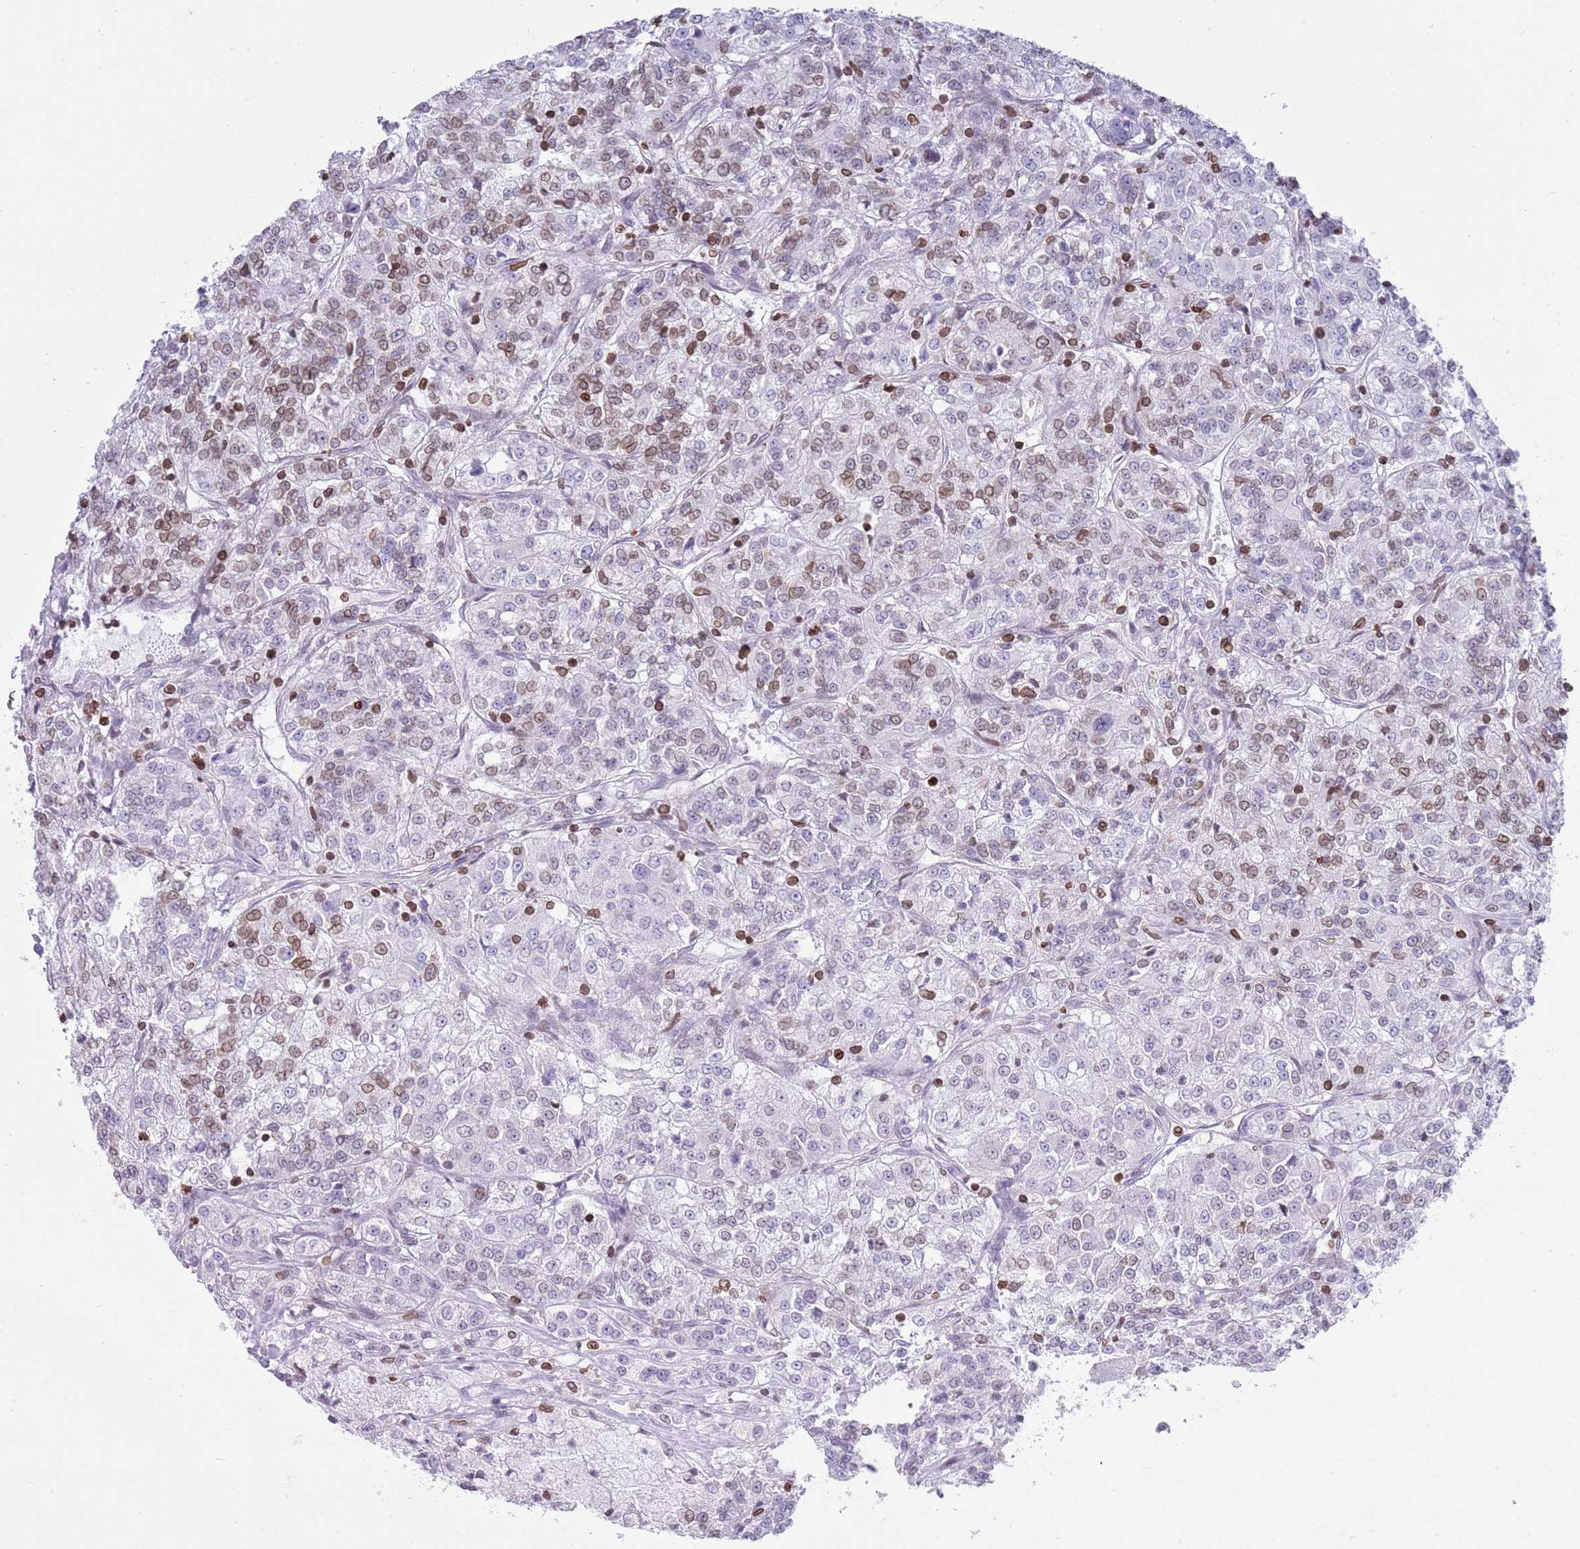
{"staining": {"intensity": "moderate", "quantity": "25%-75%", "location": "cytoplasmic/membranous,nuclear"}, "tissue": "renal cancer", "cell_type": "Tumor cells", "image_type": "cancer", "snomed": [{"axis": "morphology", "description": "Adenocarcinoma, NOS"}, {"axis": "topography", "description": "Kidney"}], "caption": "A brown stain shows moderate cytoplasmic/membranous and nuclear staining of a protein in human renal adenocarcinoma tumor cells. The staining is performed using DAB (3,3'-diaminobenzidine) brown chromogen to label protein expression. The nuclei are counter-stained blue using hematoxylin.", "gene": "LBR", "patient": {"sex": "female", "age": 63}}